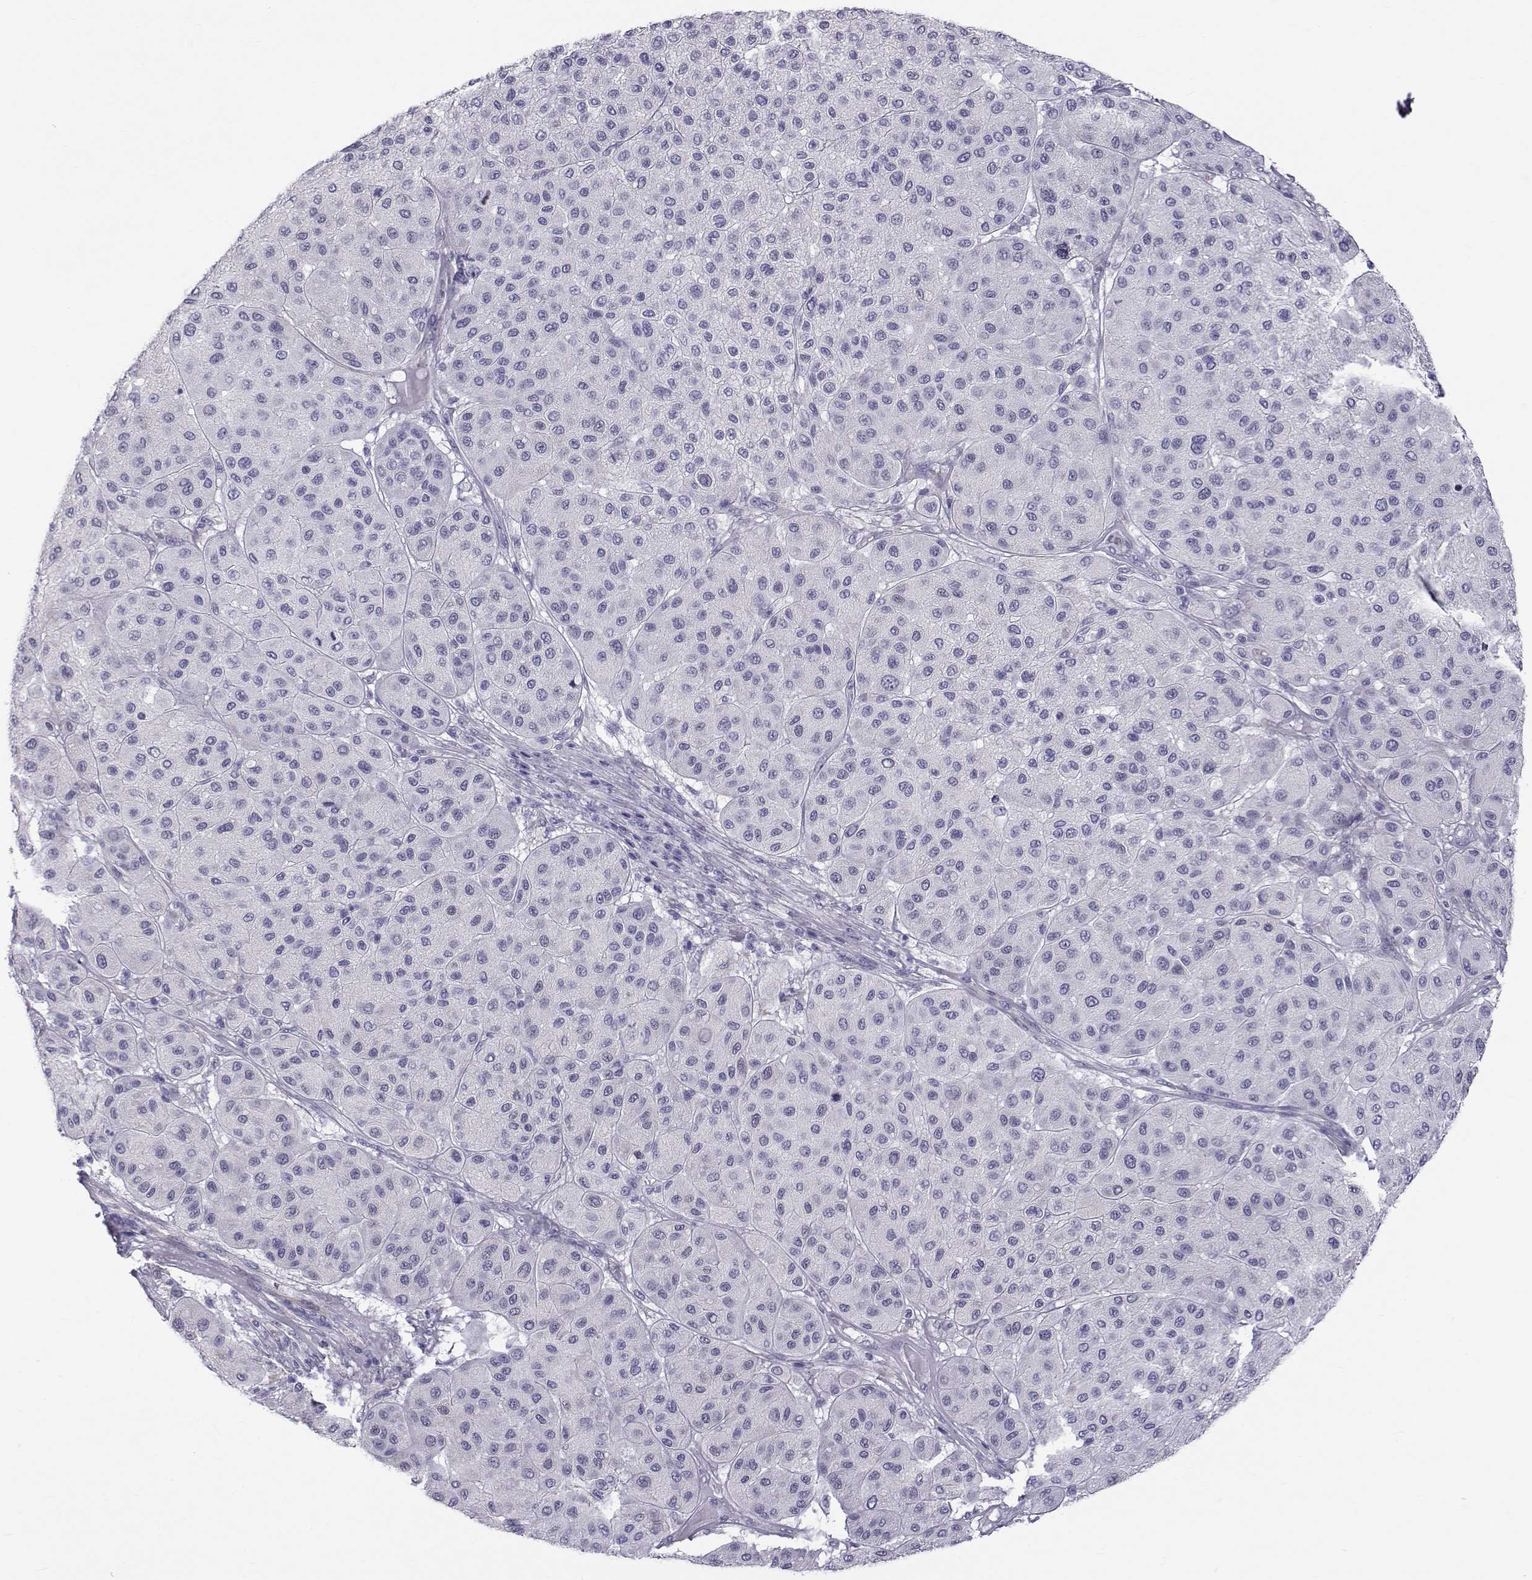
{"staining": {"intensity": "negative", "quantity": "none", "location": "none"}, "tissue": "melanoma", "cell_type": "Tumor cells", "image_type": "cancer", "snomed": [{"axis": "morphology", "description": "Malignant melanoma, Metastatic site"}, {"axis": "topography", "description": "Smooth muscle"}], "caption": "The photomicrograph exhibits no significant expression in tumor cells of melanoma.", "gene": "RNASE12", "patient": {"sex": "male", "age": 41}}